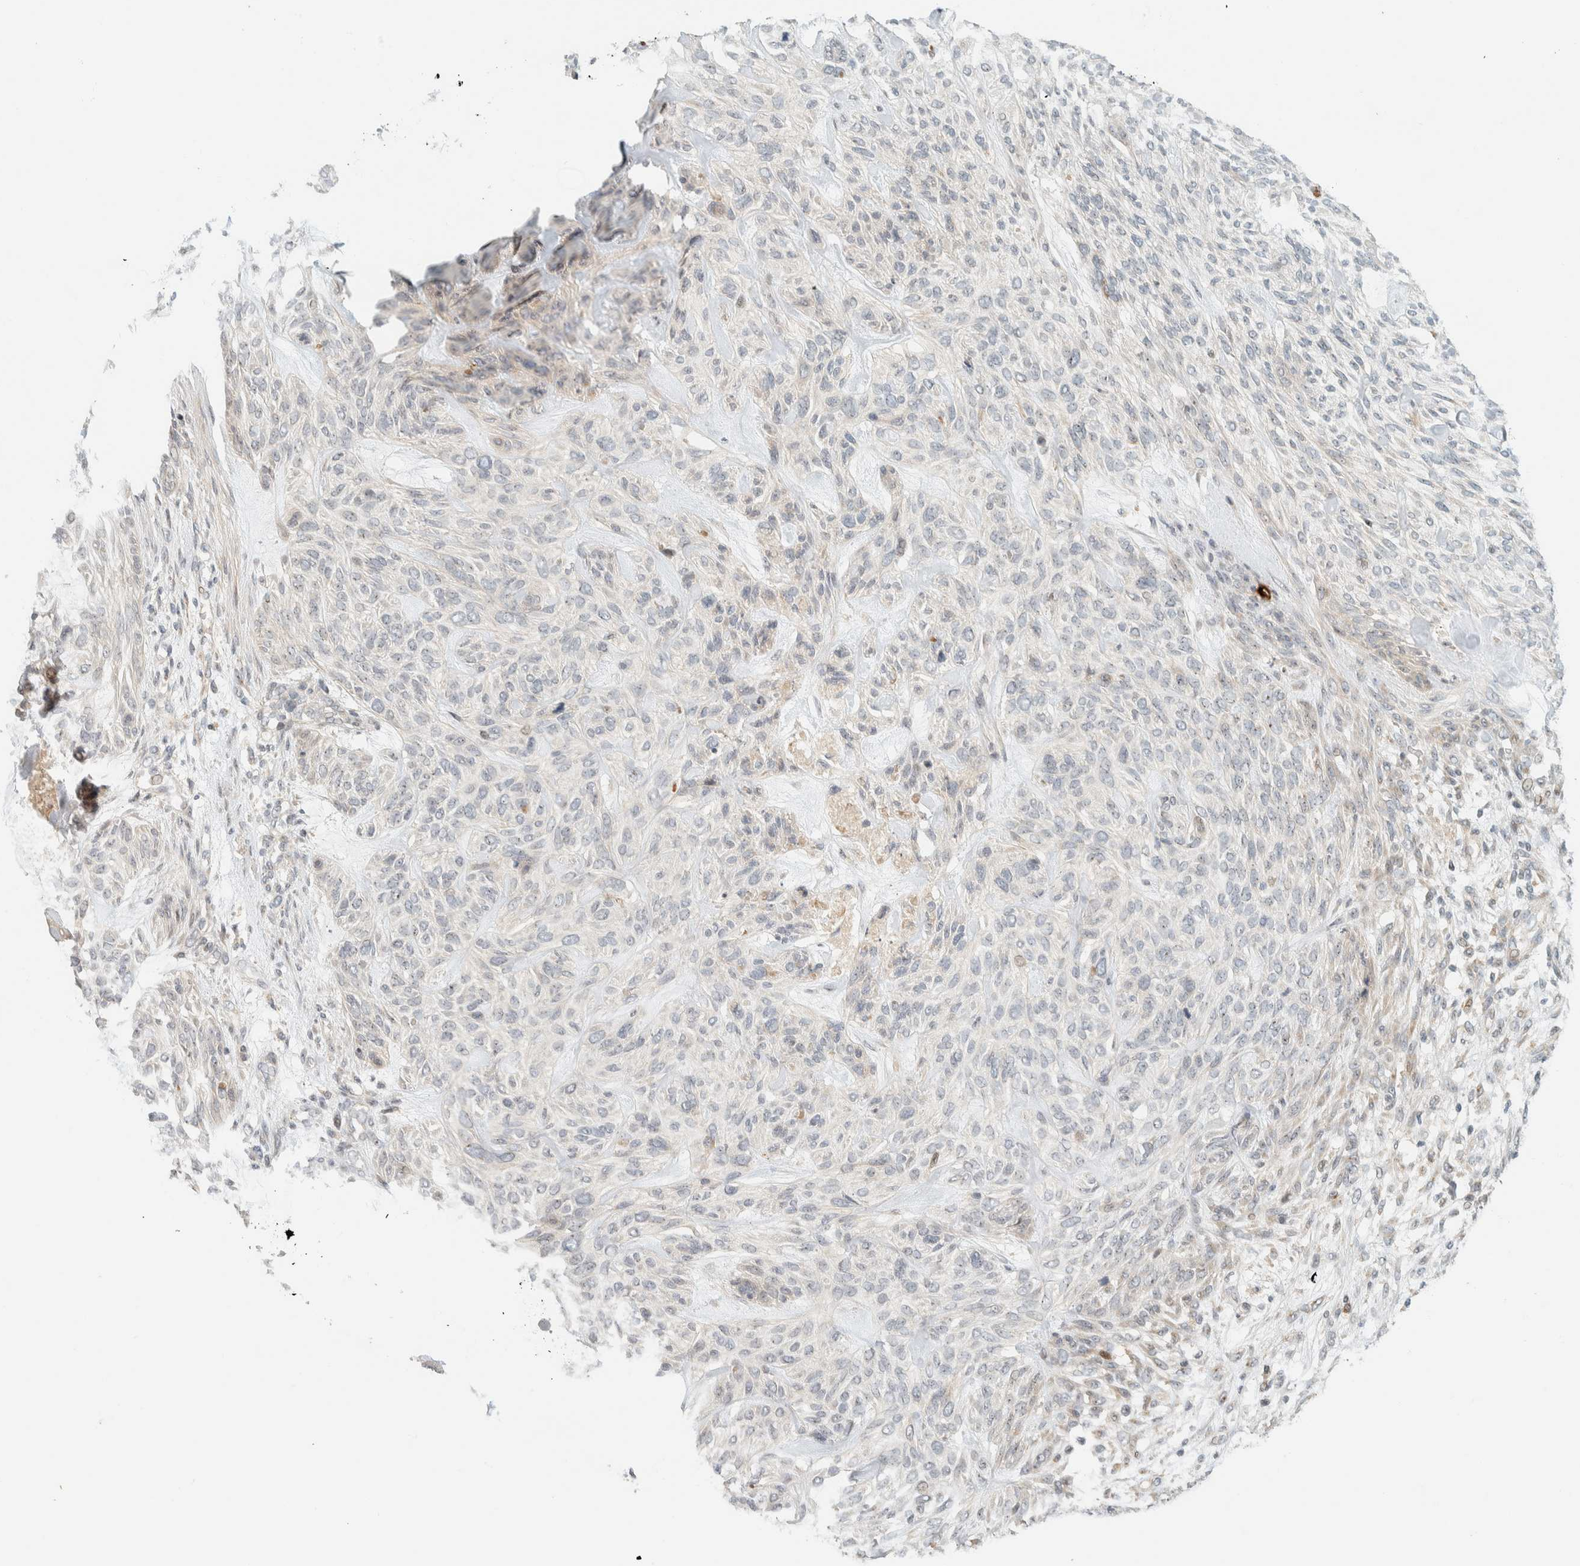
{"staining": {"intensity": "negative", "quantity": "none", "location": "none"}, "tissue": "skin cancer", "cell_type": "Tumor cells", "image_type": "cancer", "snomed": [{"axis": "morphology", "description": "Basal cell carcinoma"}, {"axis": "topography", "description": "Skin"}], "caption": "Immunohistochemical staining of human skin cancer (basal cell carcinoma) shows no significant positivity in tumor cells. The staining was performed using DAB to visualize the protein expression in brown, while the nuclei were stained in blue with hematoxylin (Magnification: 20x).", "gene": "CCDC171", "patient": {"sex": "male", "age": 55}}